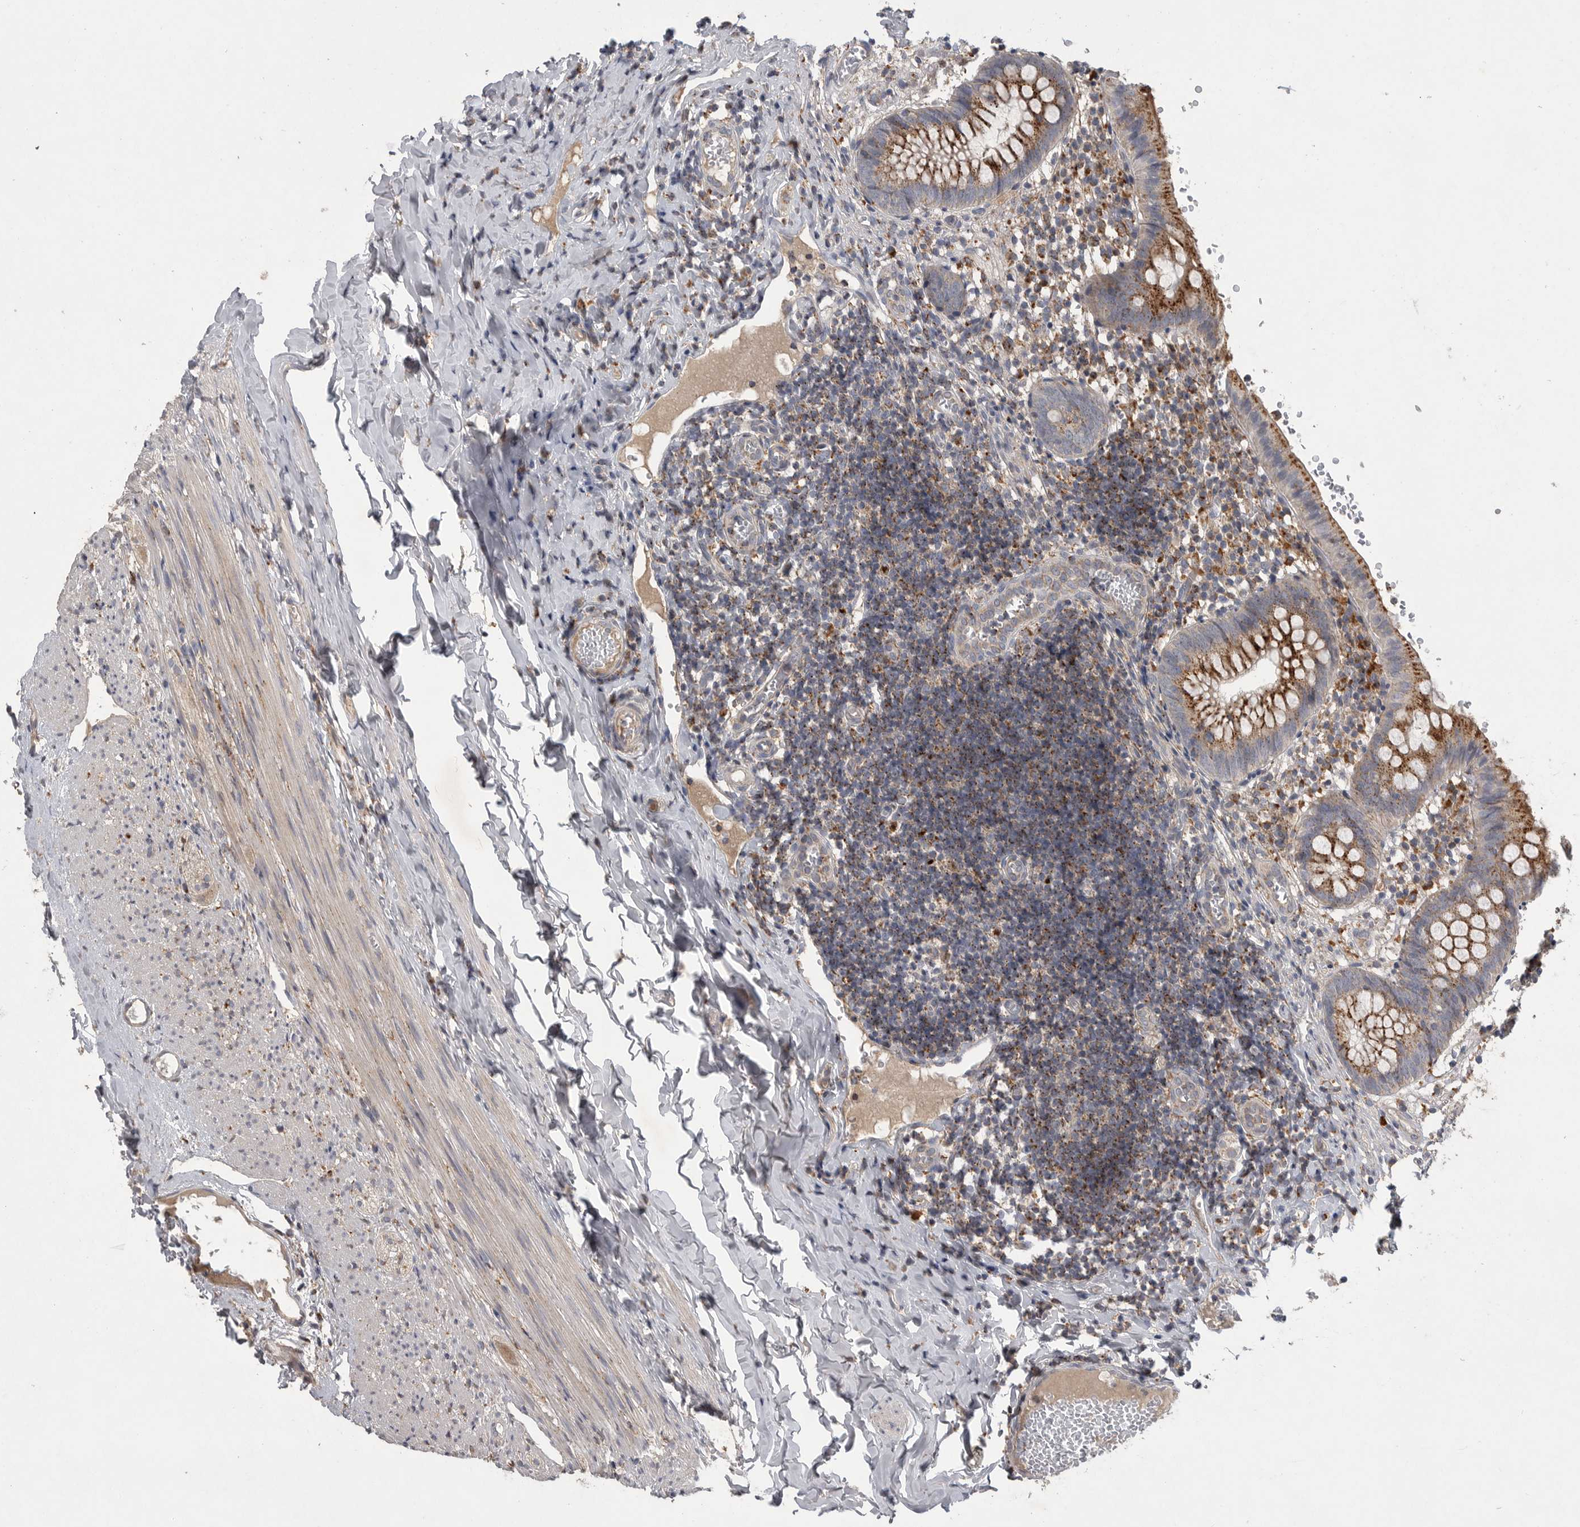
{"staining": {"intensity": "moderate", "quantity": ">75%", "location": "cytoplasmic/membranous"}, "tissue": "appendix", "cell_type": "Glandular cells", "image_type": "normal", "snomed": [{"axis": "morphology", "description": "Normal tissue, NOS"}, {"axis": "topography", "description": "Appendix"}], "caption": "Appendix stained for a protein demonstrates moderate cytoplasmic/membranous positivity in glandular cells. (IHC, brightfield microscopy, high magnification).", "gene": "LAMTOR3", "patient": {"sex": "male", "age": 8}}